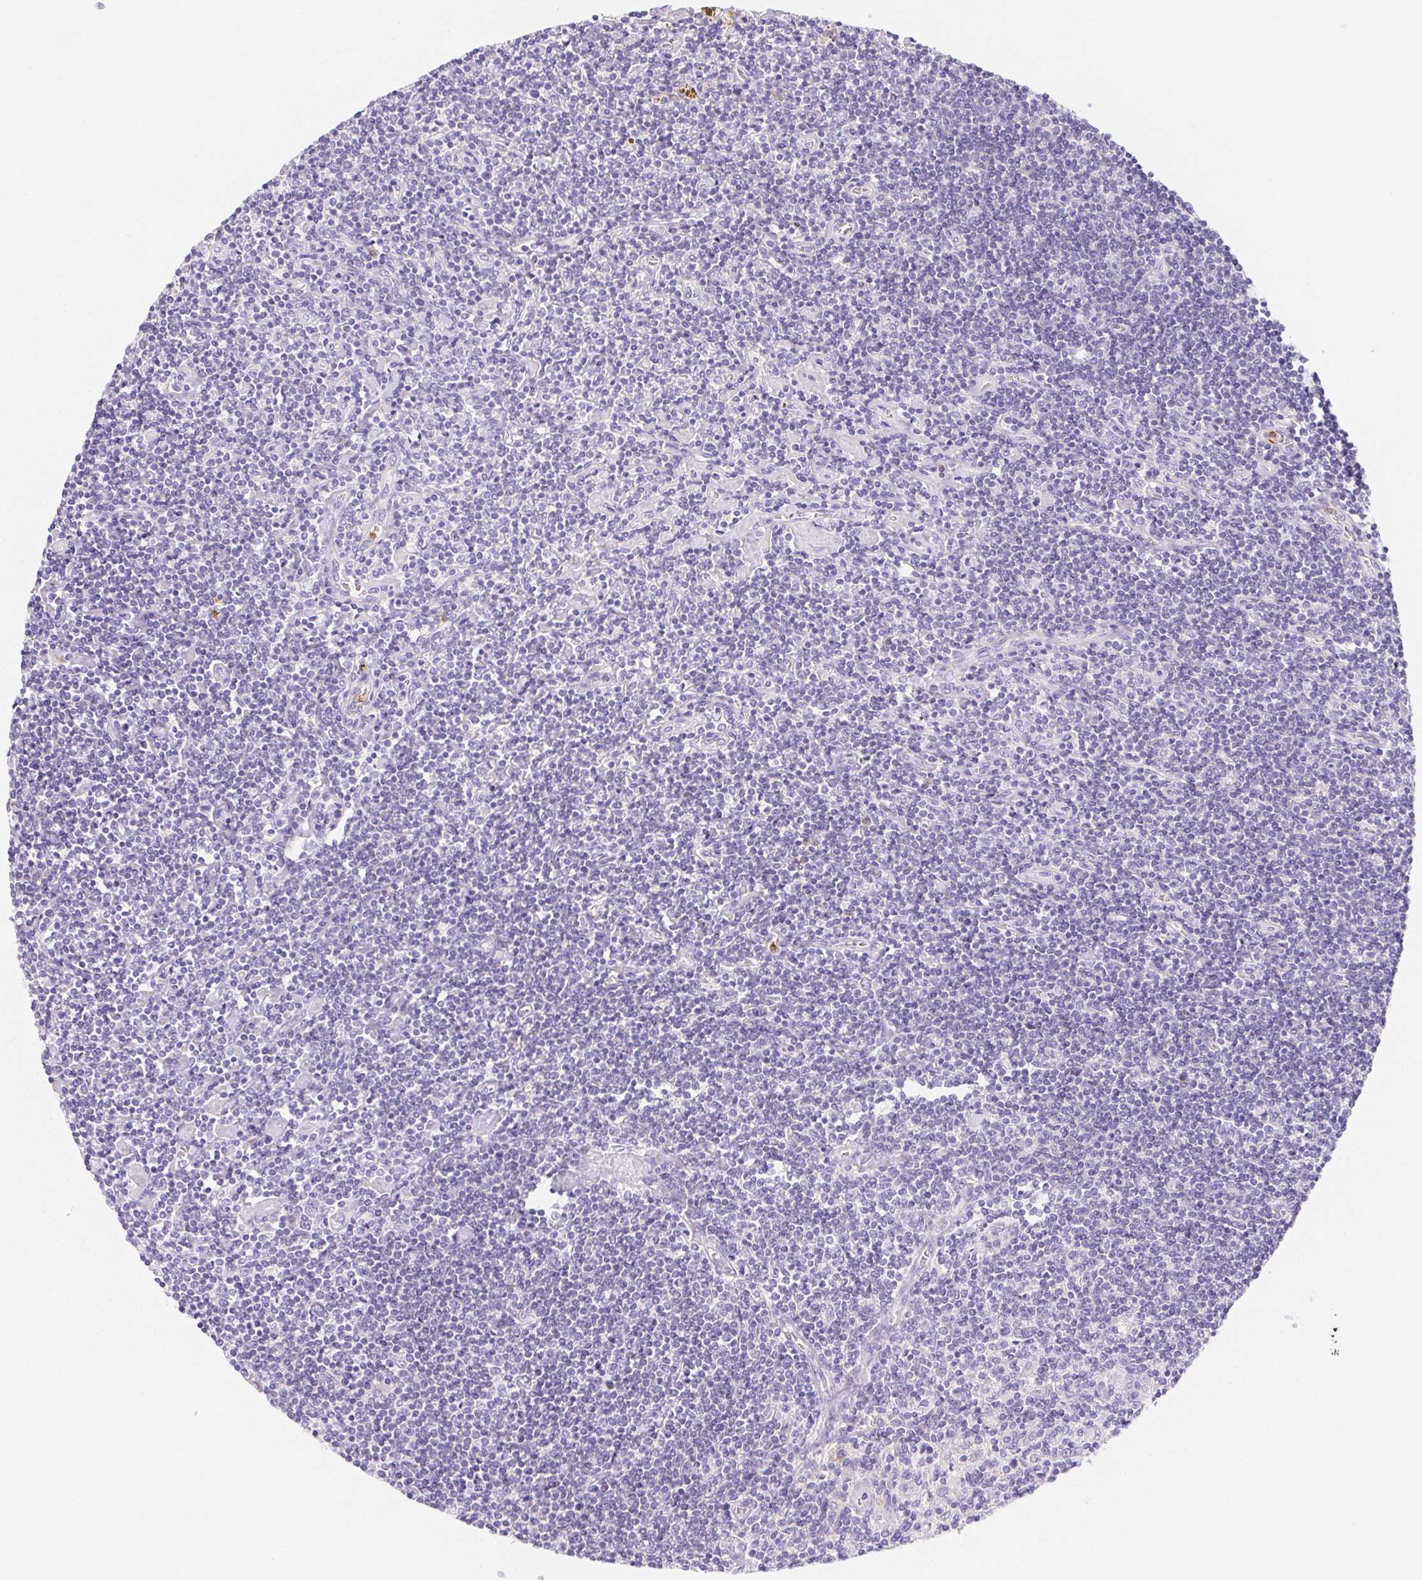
{"staining": {"intensity": "negative", "quantity": "none", "location": "none"}, "tissue": "lymphoma", "cell_type": "Tumor cells", "image_type": "cancer", "snomed": [{"axis": "morphology", "description": "Hodgkin's disease, NOS"}, {"axis": "topography", "description": "Lymph node"}], "caption": "Immunohistochemistry of human lymphoma reveals no staining in tumor cells.", "gene": "ITIH2", "patient": {"sex": "male", "age": 40}}